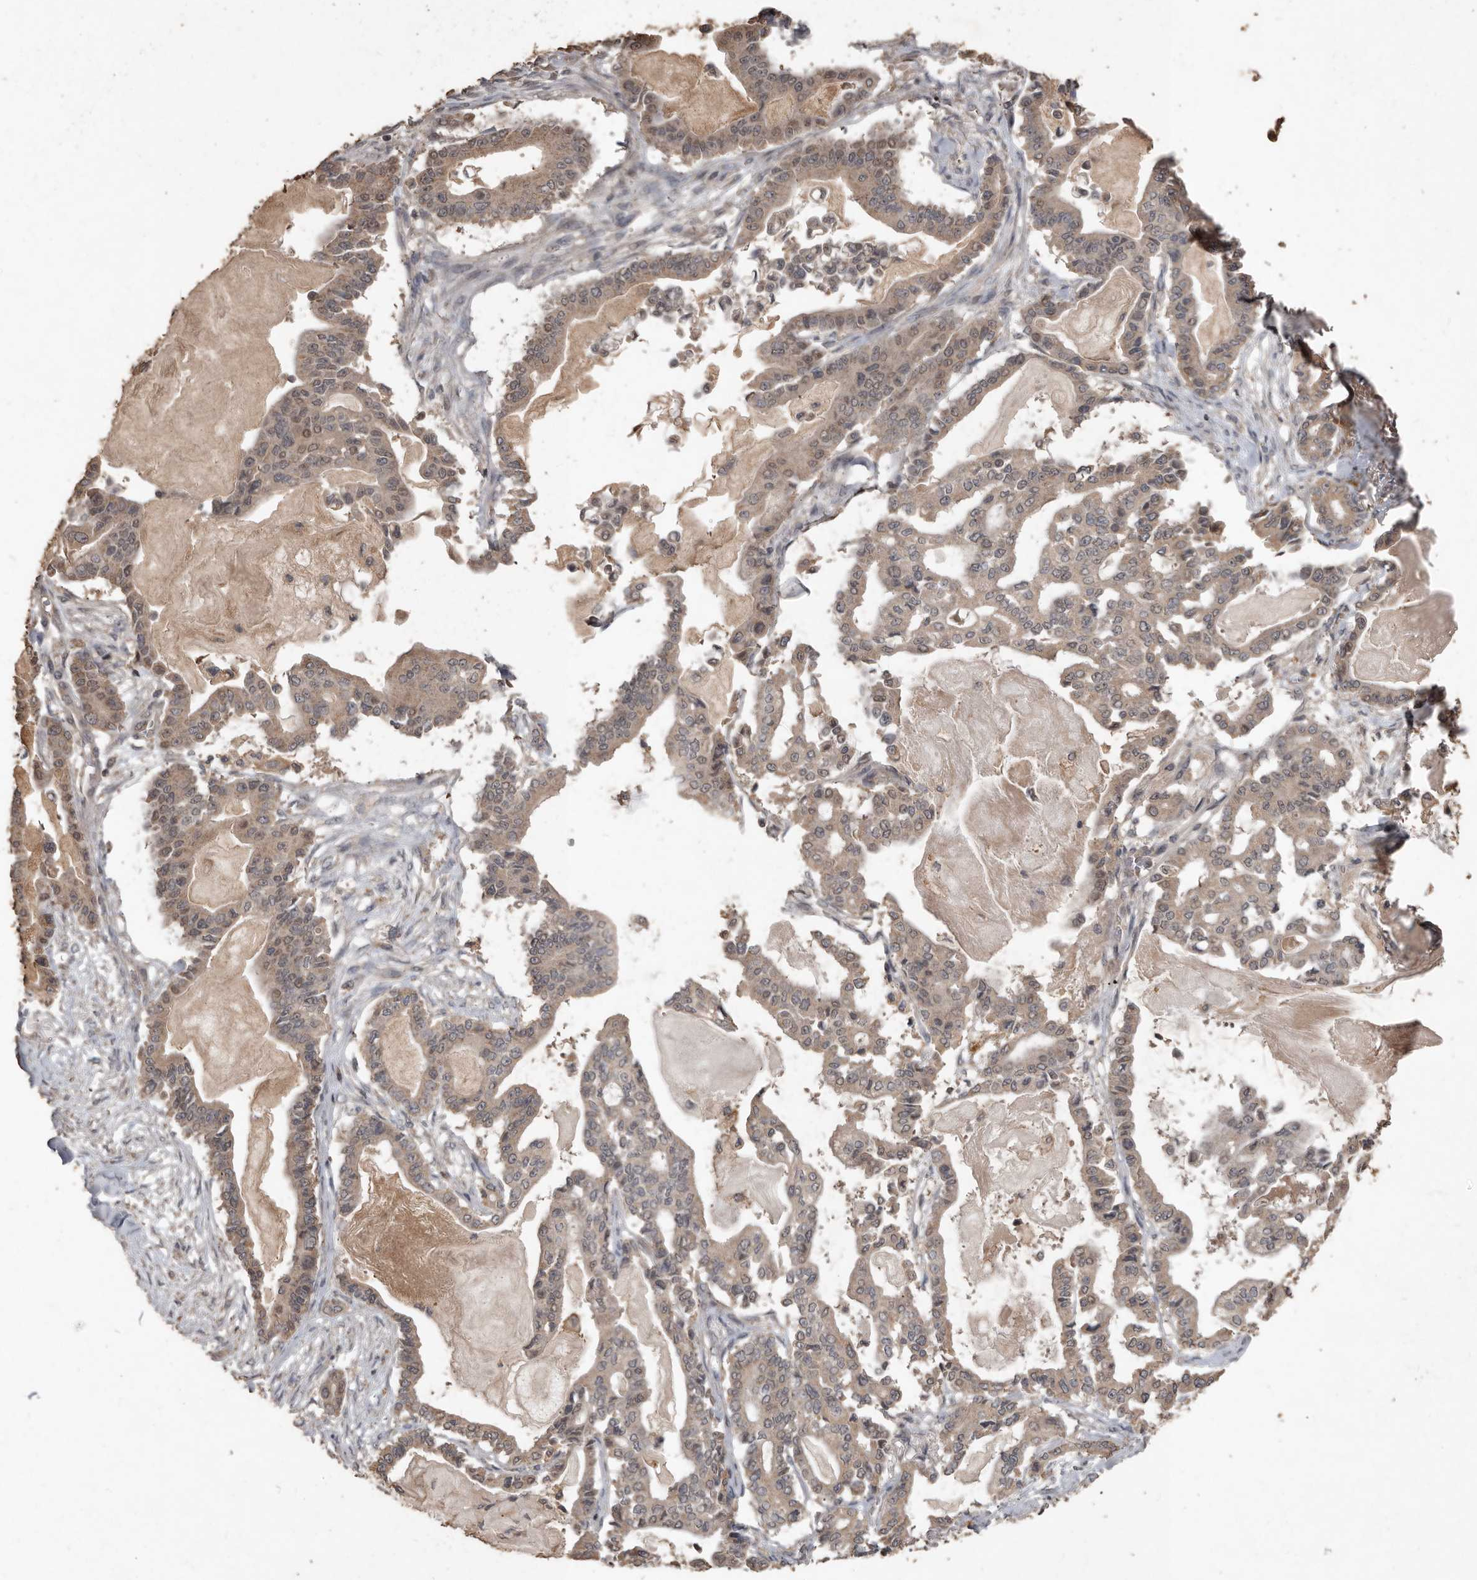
{"staining": {"intensity": "weak", "quantity": ">75%", "location": "cytoplasmic/membranous,nuclear"}, "tissue": "pancreatic cancer", "cell_type": "Tumor cells", "image_type": "cancer", "snomed": [{"axis": "morphology", "description": "Adenocarcinoma, NOS"}, {"axis": "topography", "description": "Pancreas"}], "caption": "Immunohistochemical staining of adenocarcinoma (pancreatic) shows low levels of weak cytoplasmic/membranous and nuclear protein expression in approximately >75% of tumor cells. The staining was performed using DAB (3,3'-diaminobenzidine), with brown indicating positive protein expression. Nuclei are stained blue with hematoxylin.", "gene": "BAMBI", "patient": {"sex": "male", "age": 63}}